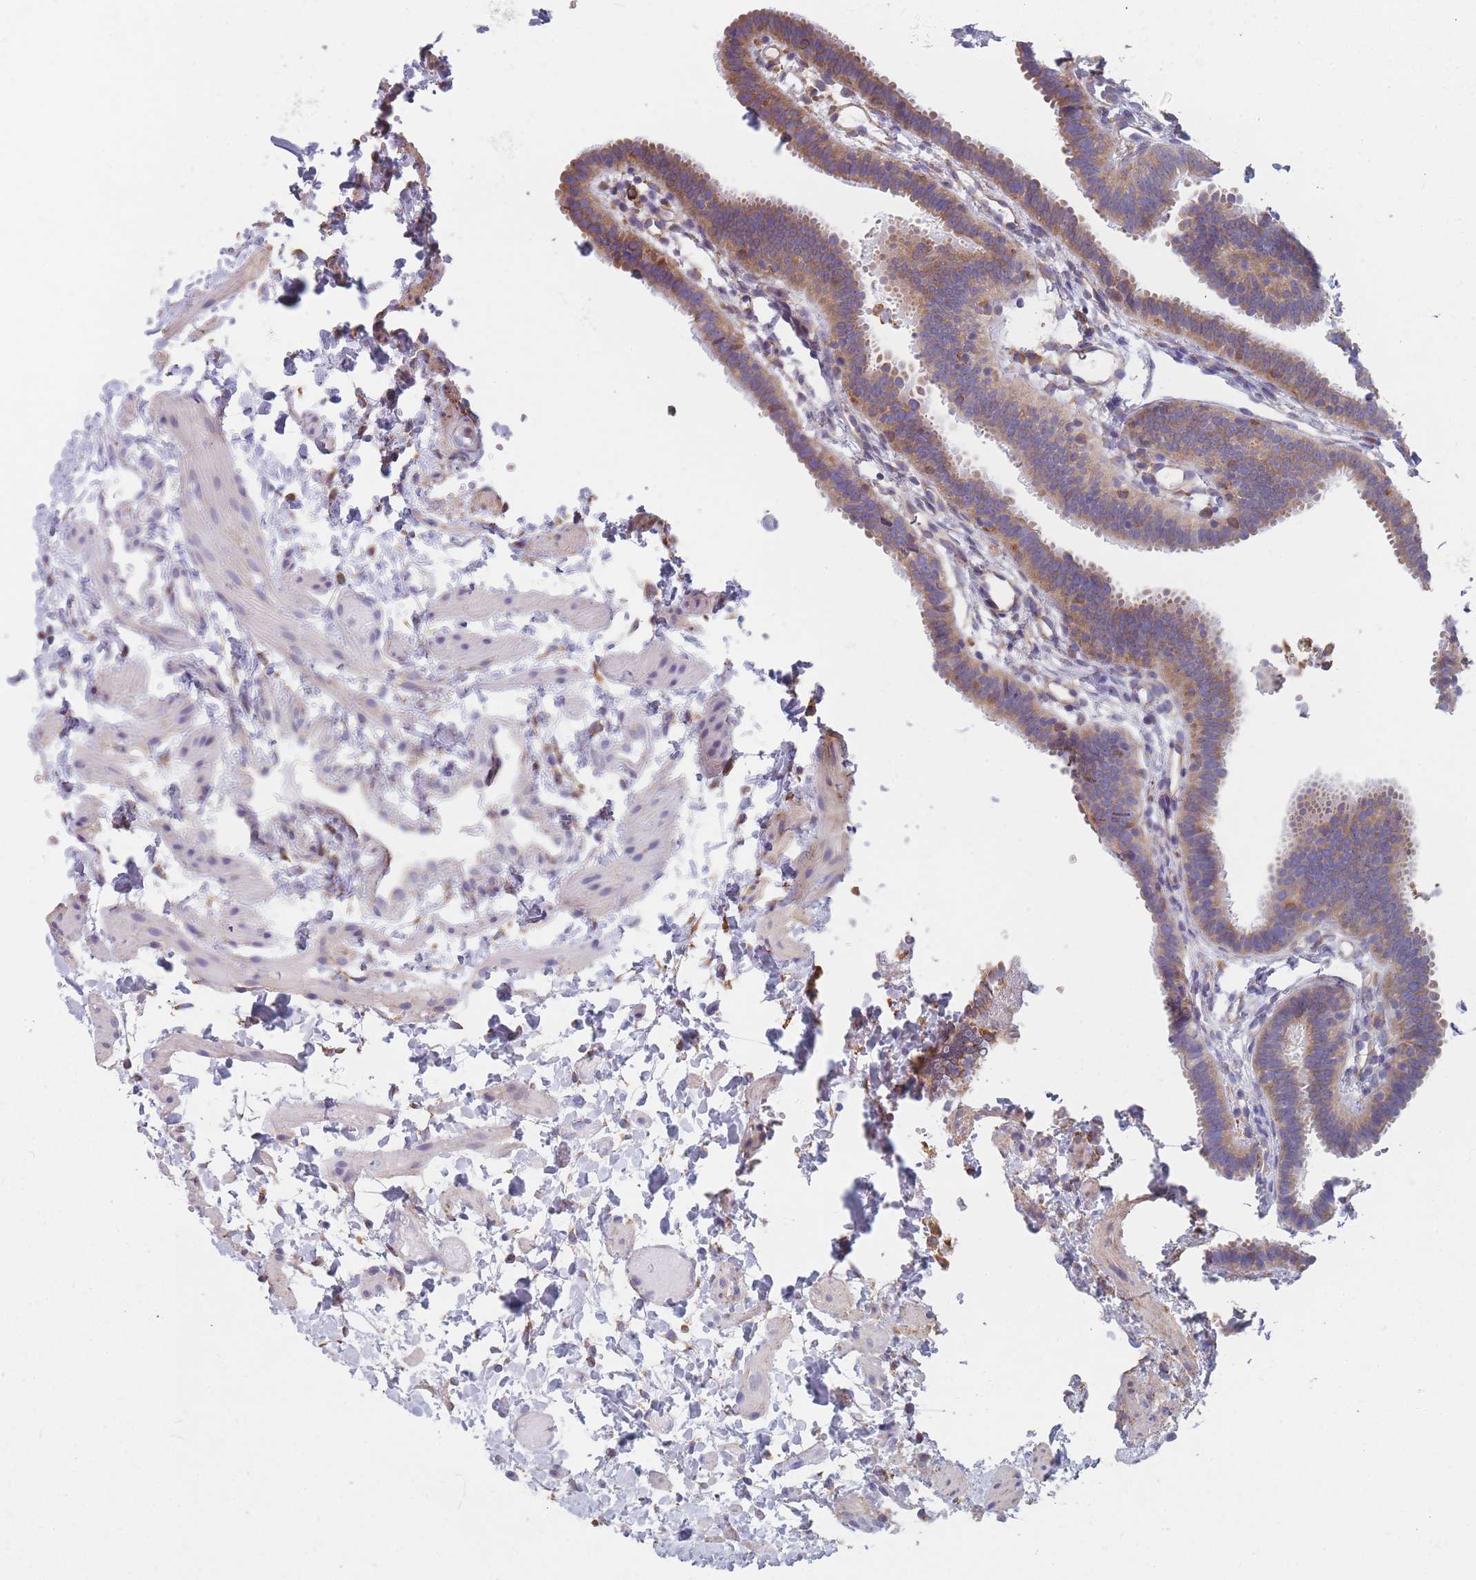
{"staining": {"intensity": "moderate", "quantity": ">75%", "location": "cytoplasmic/membranous"}, "tissue": "fallopian tube", "cell_type": "Glandular cells", "image_type": "normal", "snomed": [{"axis": "morphology", "description": "Normal tissue, NOS"}, {"axis": "topography", "description": "Fallopian tube"}], "caption": "Immunohistochemistry histopathology image of normal fallopian tube: human fallopian tube stained using immunohistochemistry demonstrates medium levels of moderate protein expression localized specifically in the cytoplasmic/membranous of glandular cells, appearing as a cytoplasmic/membranous brown color.", "gene": "OR7C2", "patient": {"sex": "female", "age": 37}}